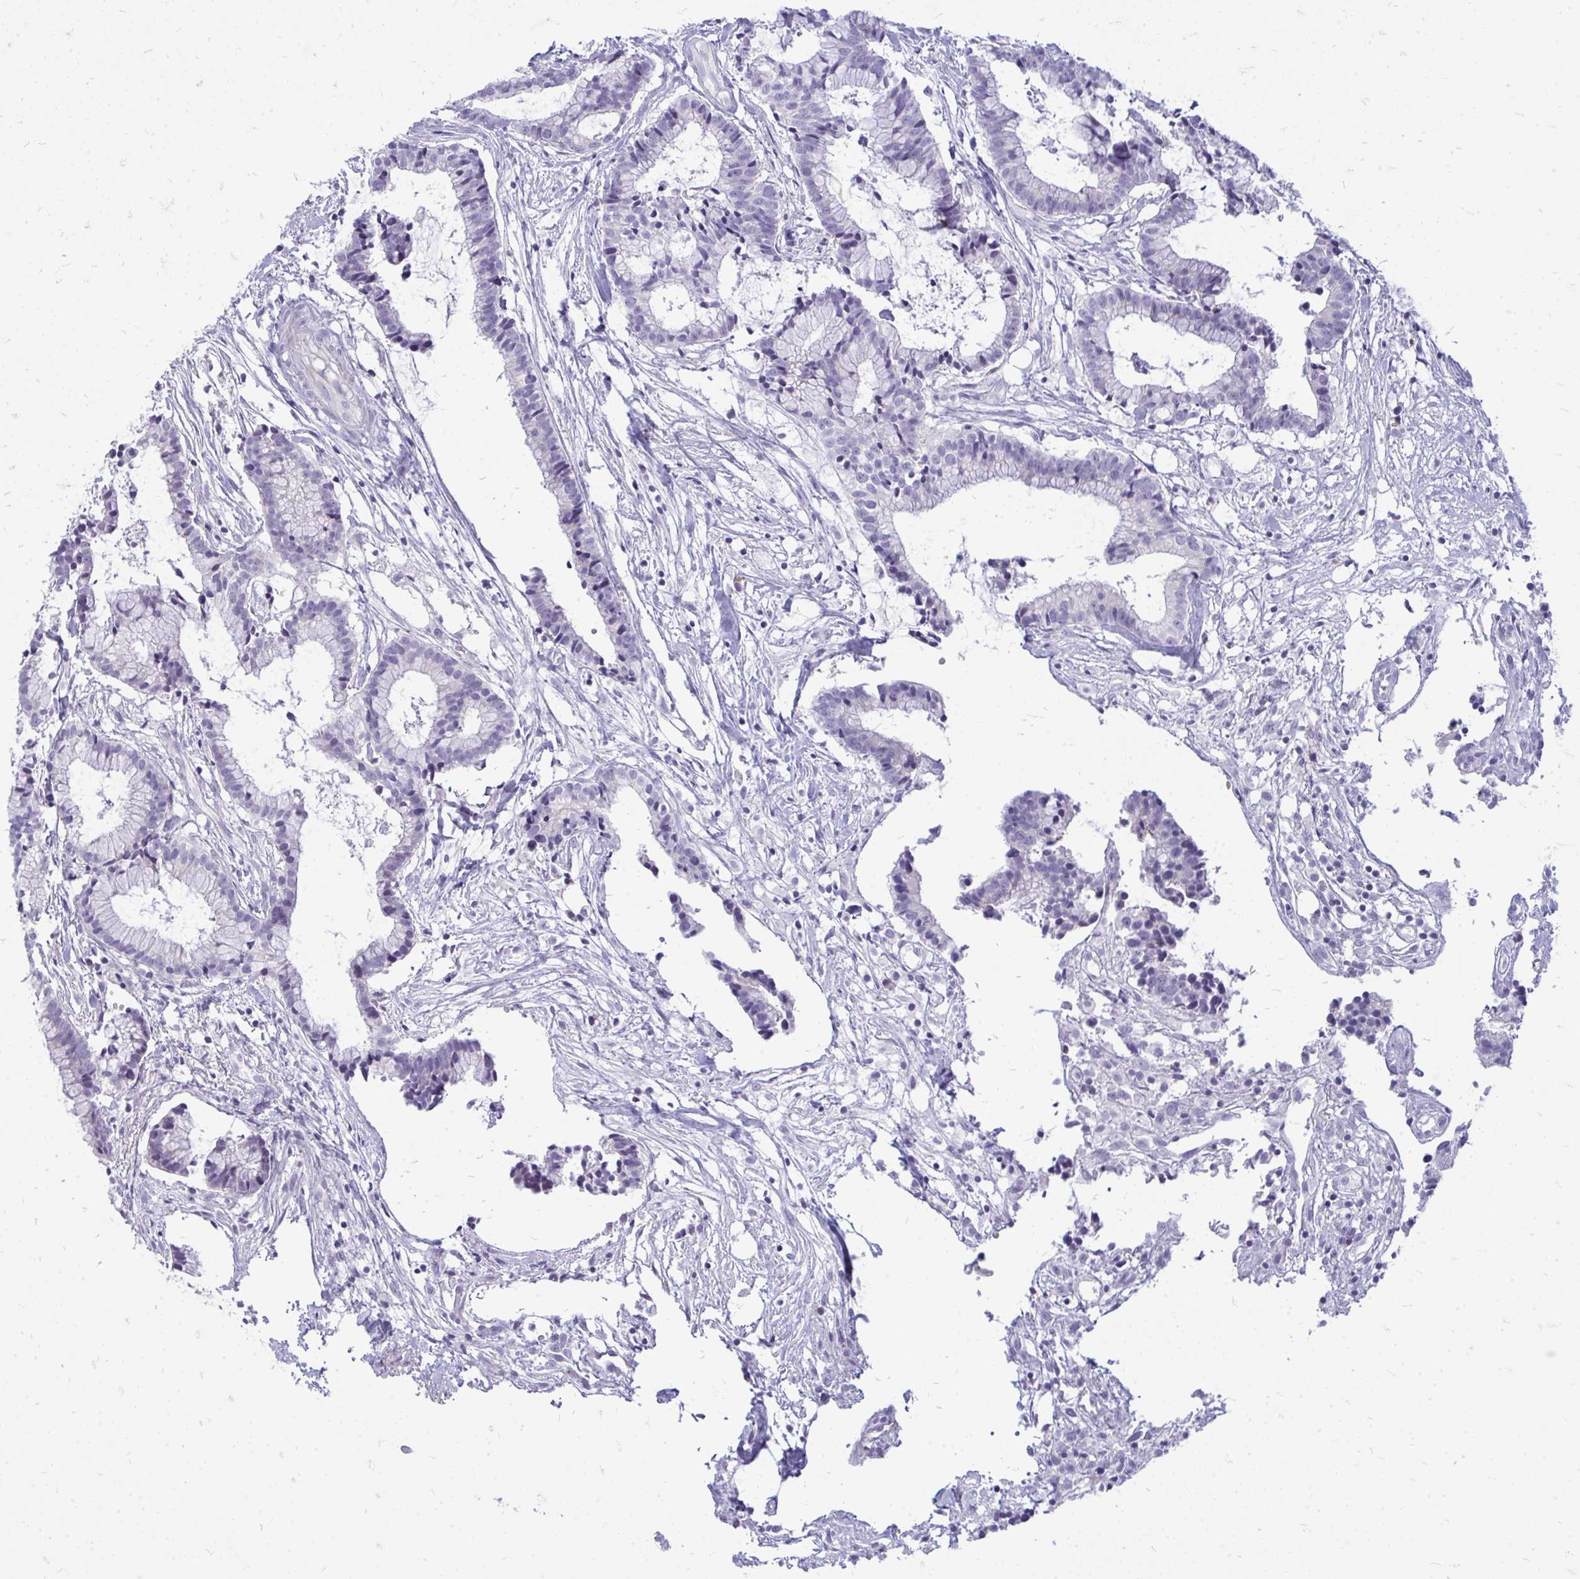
{"staining": {"intensity": "negative", "quantity": "none", "location": "none"}, "tissue": "colorectal cancer", "cell_type": "Tumor cells", "image_type": "cancer", "snomed": [{"axis": "morphology", "description": "Adenocarcinoma, NOS"}, {"axis": "topography", "description": "Colon"}], "caption": "Colorectal cancer (adenocarcinoma) was stained to show a protein in brown. There is no significant staining in tumor cells. (DAB (3,3'-diaminobenzidine) immunohistochemistry (IHC) visualized using brightfield microscopy, high magnification).", "gene": "TSPEAR", "patient": {"sex": "female", "age": 78}}